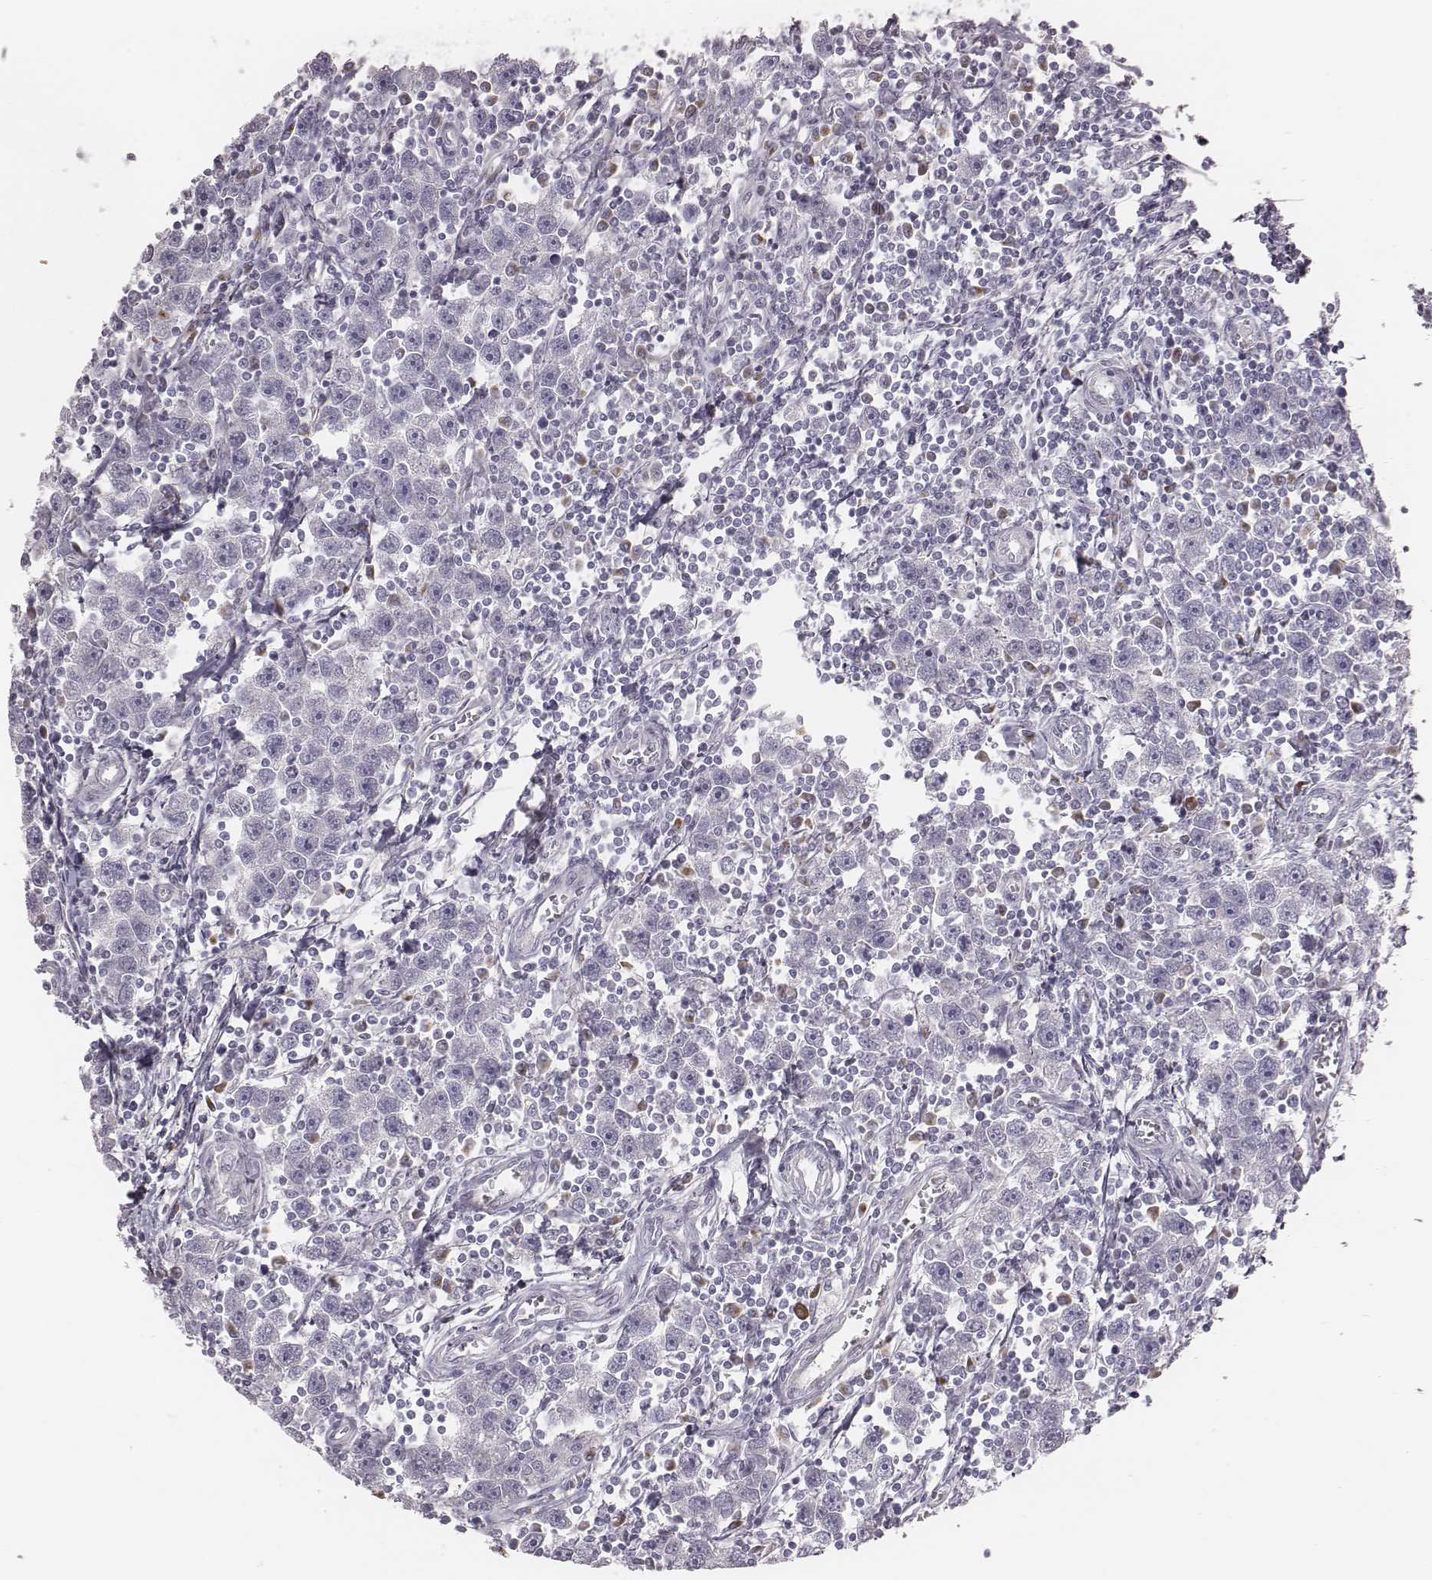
{"staining": {"intensity": "negative", "quantity": "none", "location": "none"}, "tissue": "testis cancer", "cell_type": "Tumor cells", "image_type": "cancer", "snomed": [{"axis": "morphology", "description": "Seminoma, NOS"}, {"axis": "topography", "description": "Testis"}], "caption": "A histopathology image of testis seminoma stained for a protein exhibits no brown staining in tumor cells.", "gene": "C6orf58", "patient": {"sex": "male", "age": 30}}